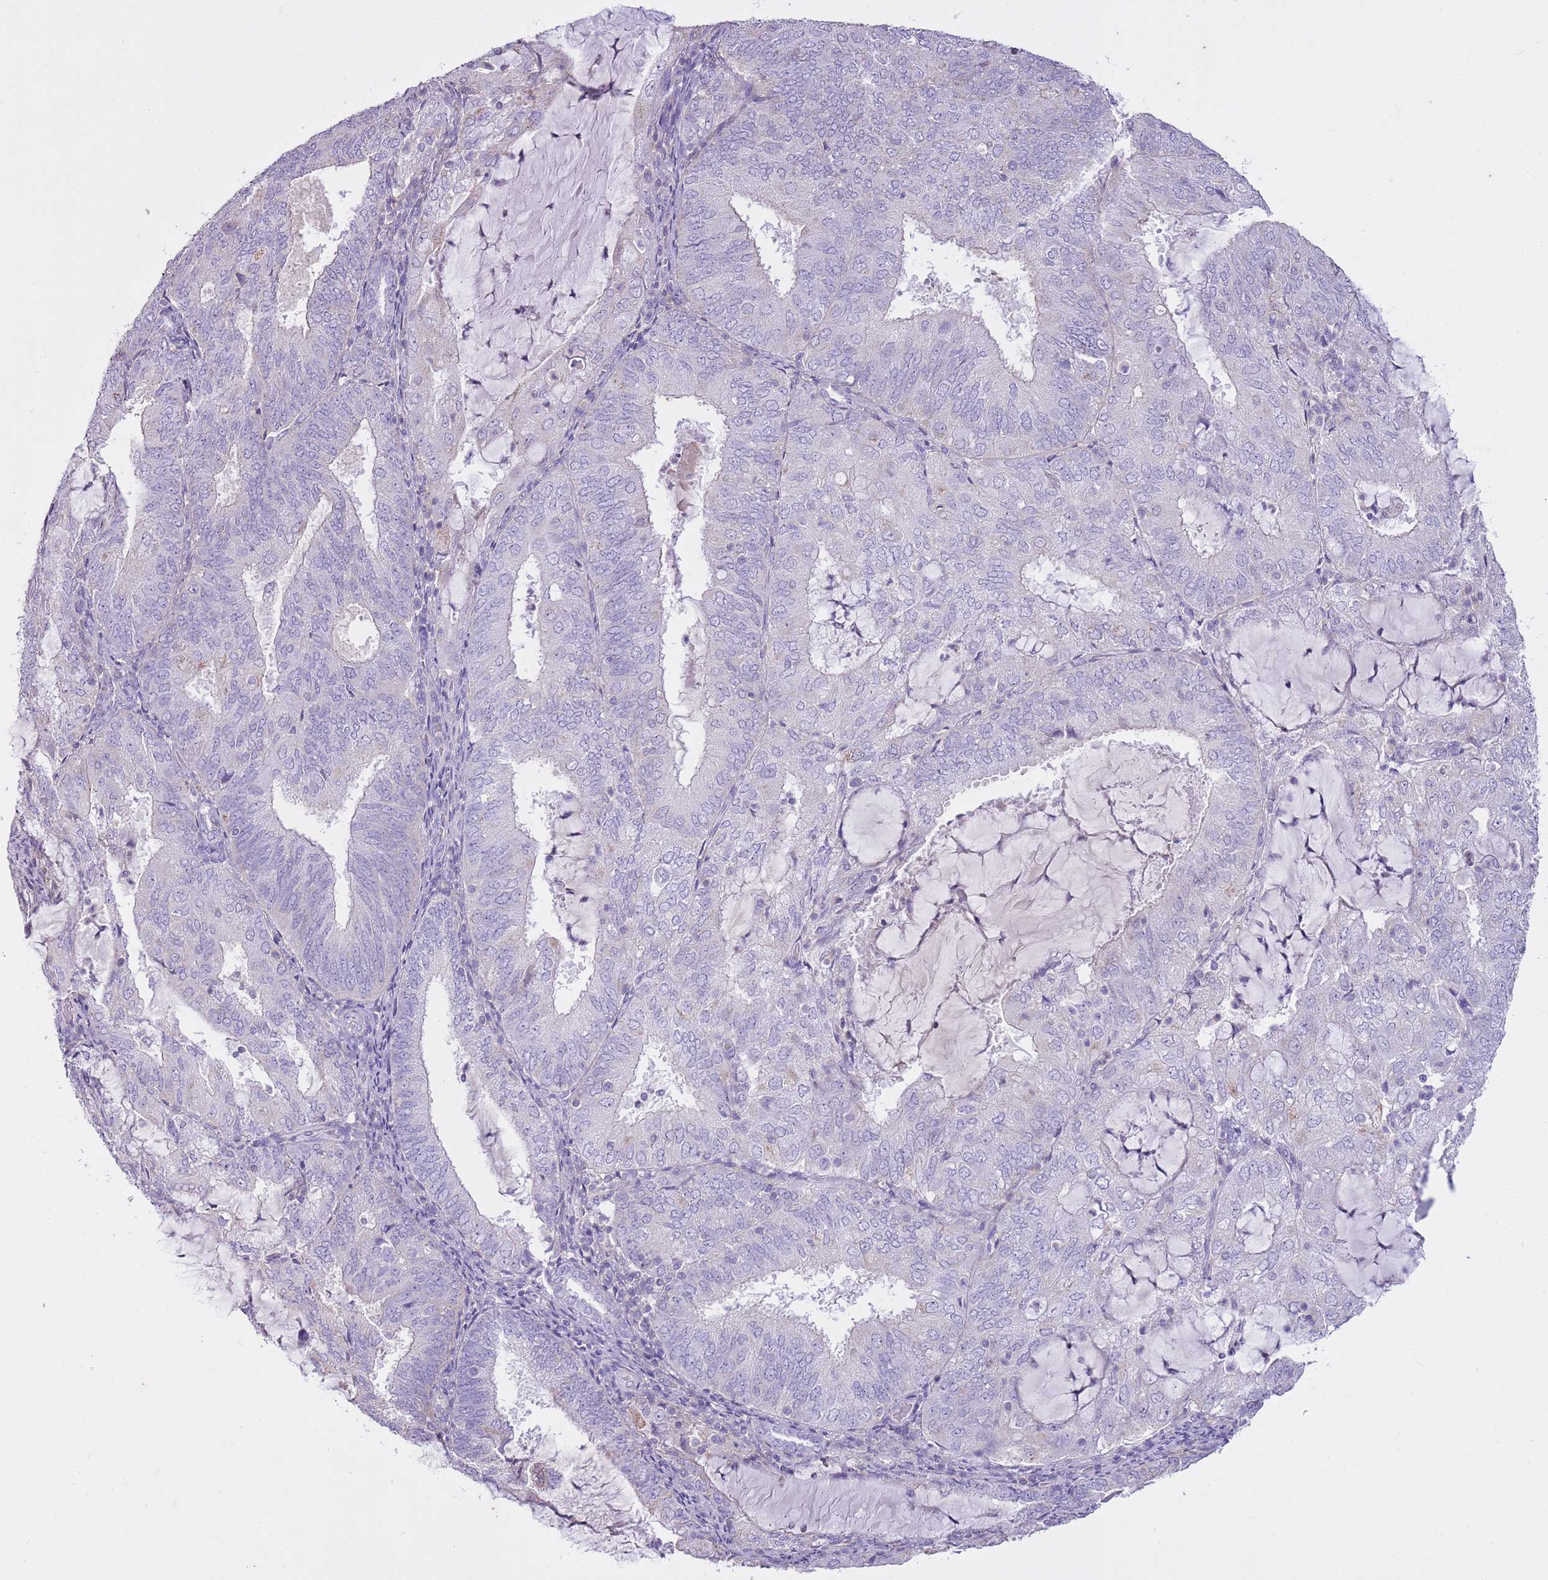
{"staining": {"intensity": "negative", "quantity": "none", "location": "none"}, "tissue": "endometrial cancer", "cell_type": "Tumor cells", "image_type": "cancer", "snomed": [{"axis": "morphology", "description": "Adenocarcinoma, NOS"}, {"axis": "topography", "description": "Endometrium"}], "caption": "Immunohistochemistry histopathology image of neoplastic tissue: endometrial adenocarcinoma stained with DAB reveals no significant protein expression in tumor cells.", "gene": "CNPPD1", "patient": {"sex": "female", "age": 81}}